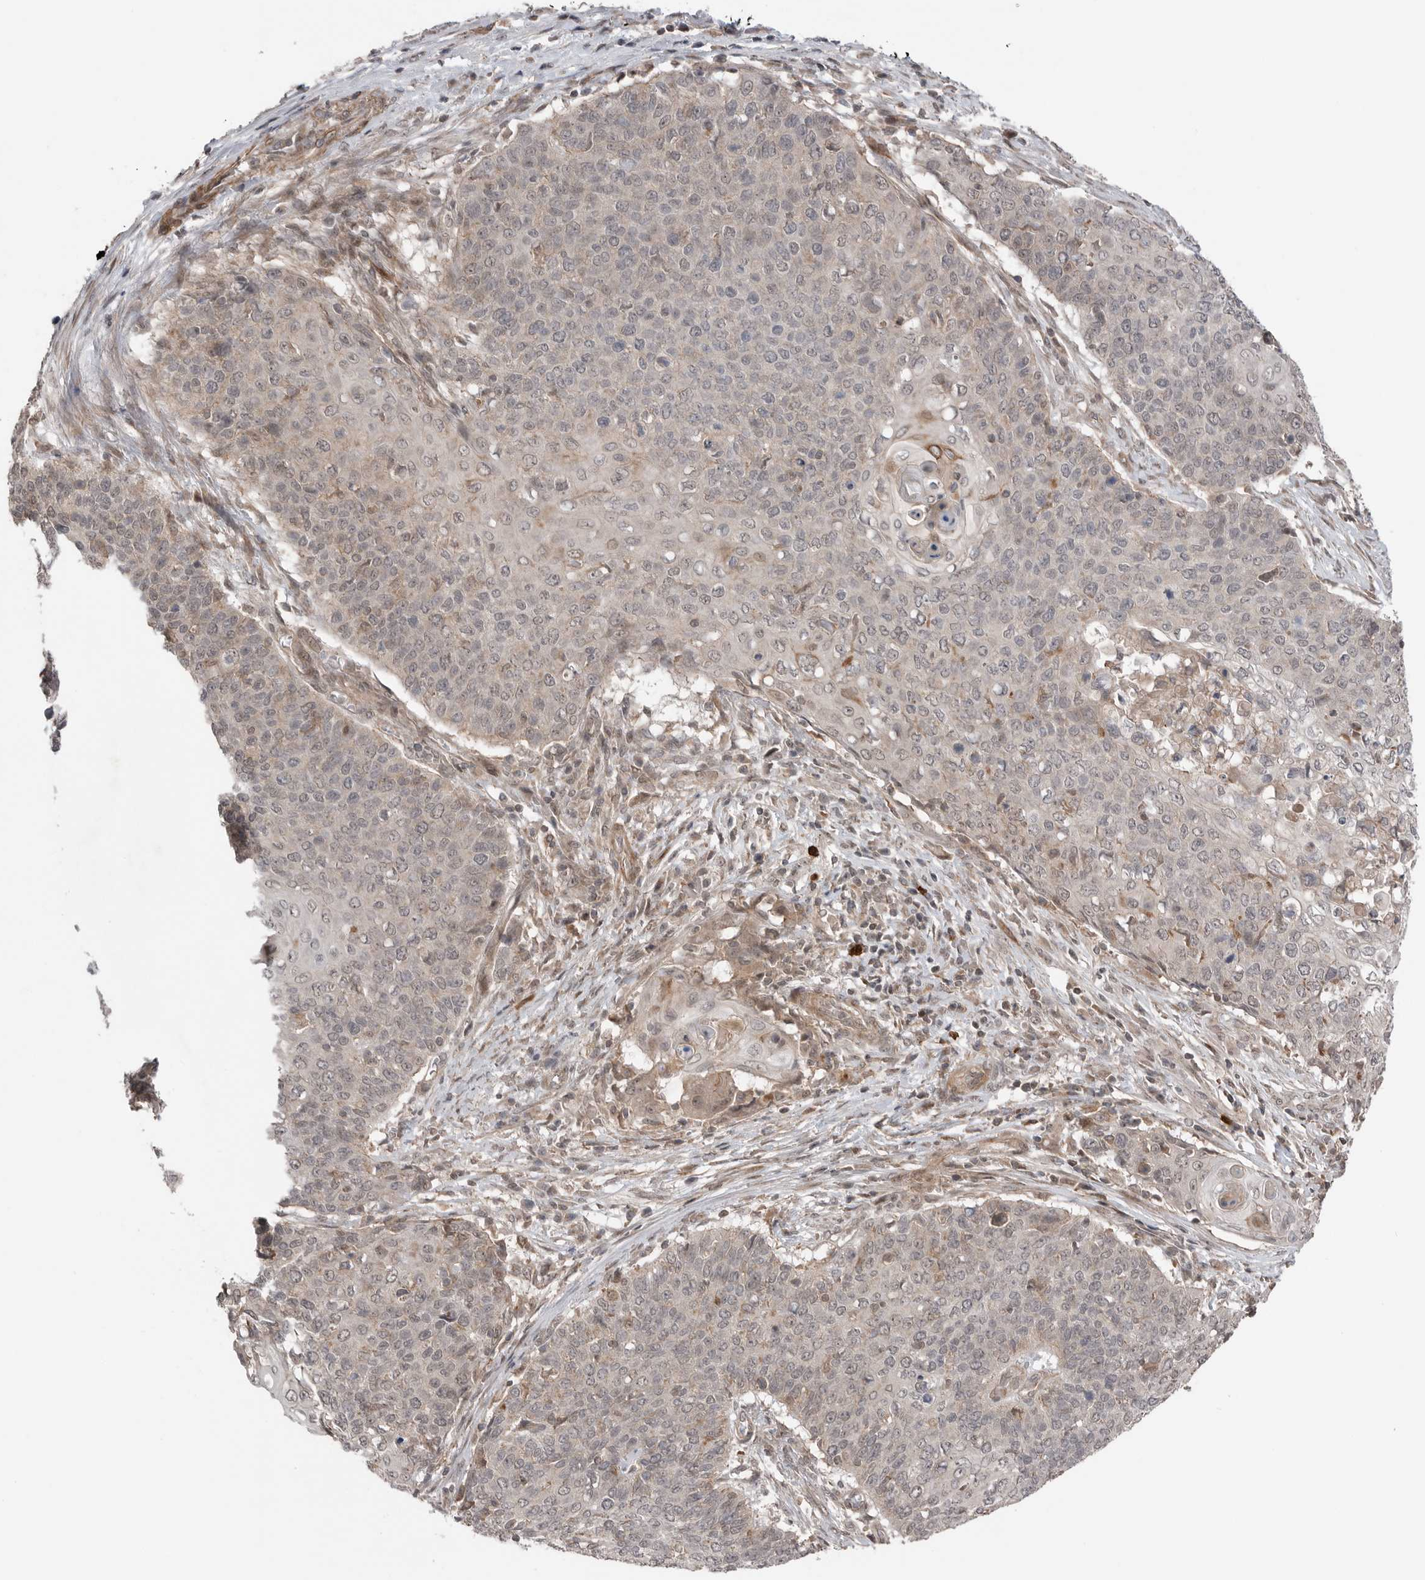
{"staining": {"intensity": "negative", "quantity": "none", "location": "none"}, "tissue": "cervical cancer", "cell_type": "Tumor cells", "image_type": "cancer", "snomed": [{"axis": "morphology", "description": "Squamous cell carcinoma, NOS"}, {"axis": "topography", "description": "Cervix"}], "caption": "This is a photomicrograph of IHC staining of squamous cell carcinoma (cervical), which shows no positivity in tumor cells.", "gene": "PEAK1", "patient": {"sex": "female", "age": 39}}